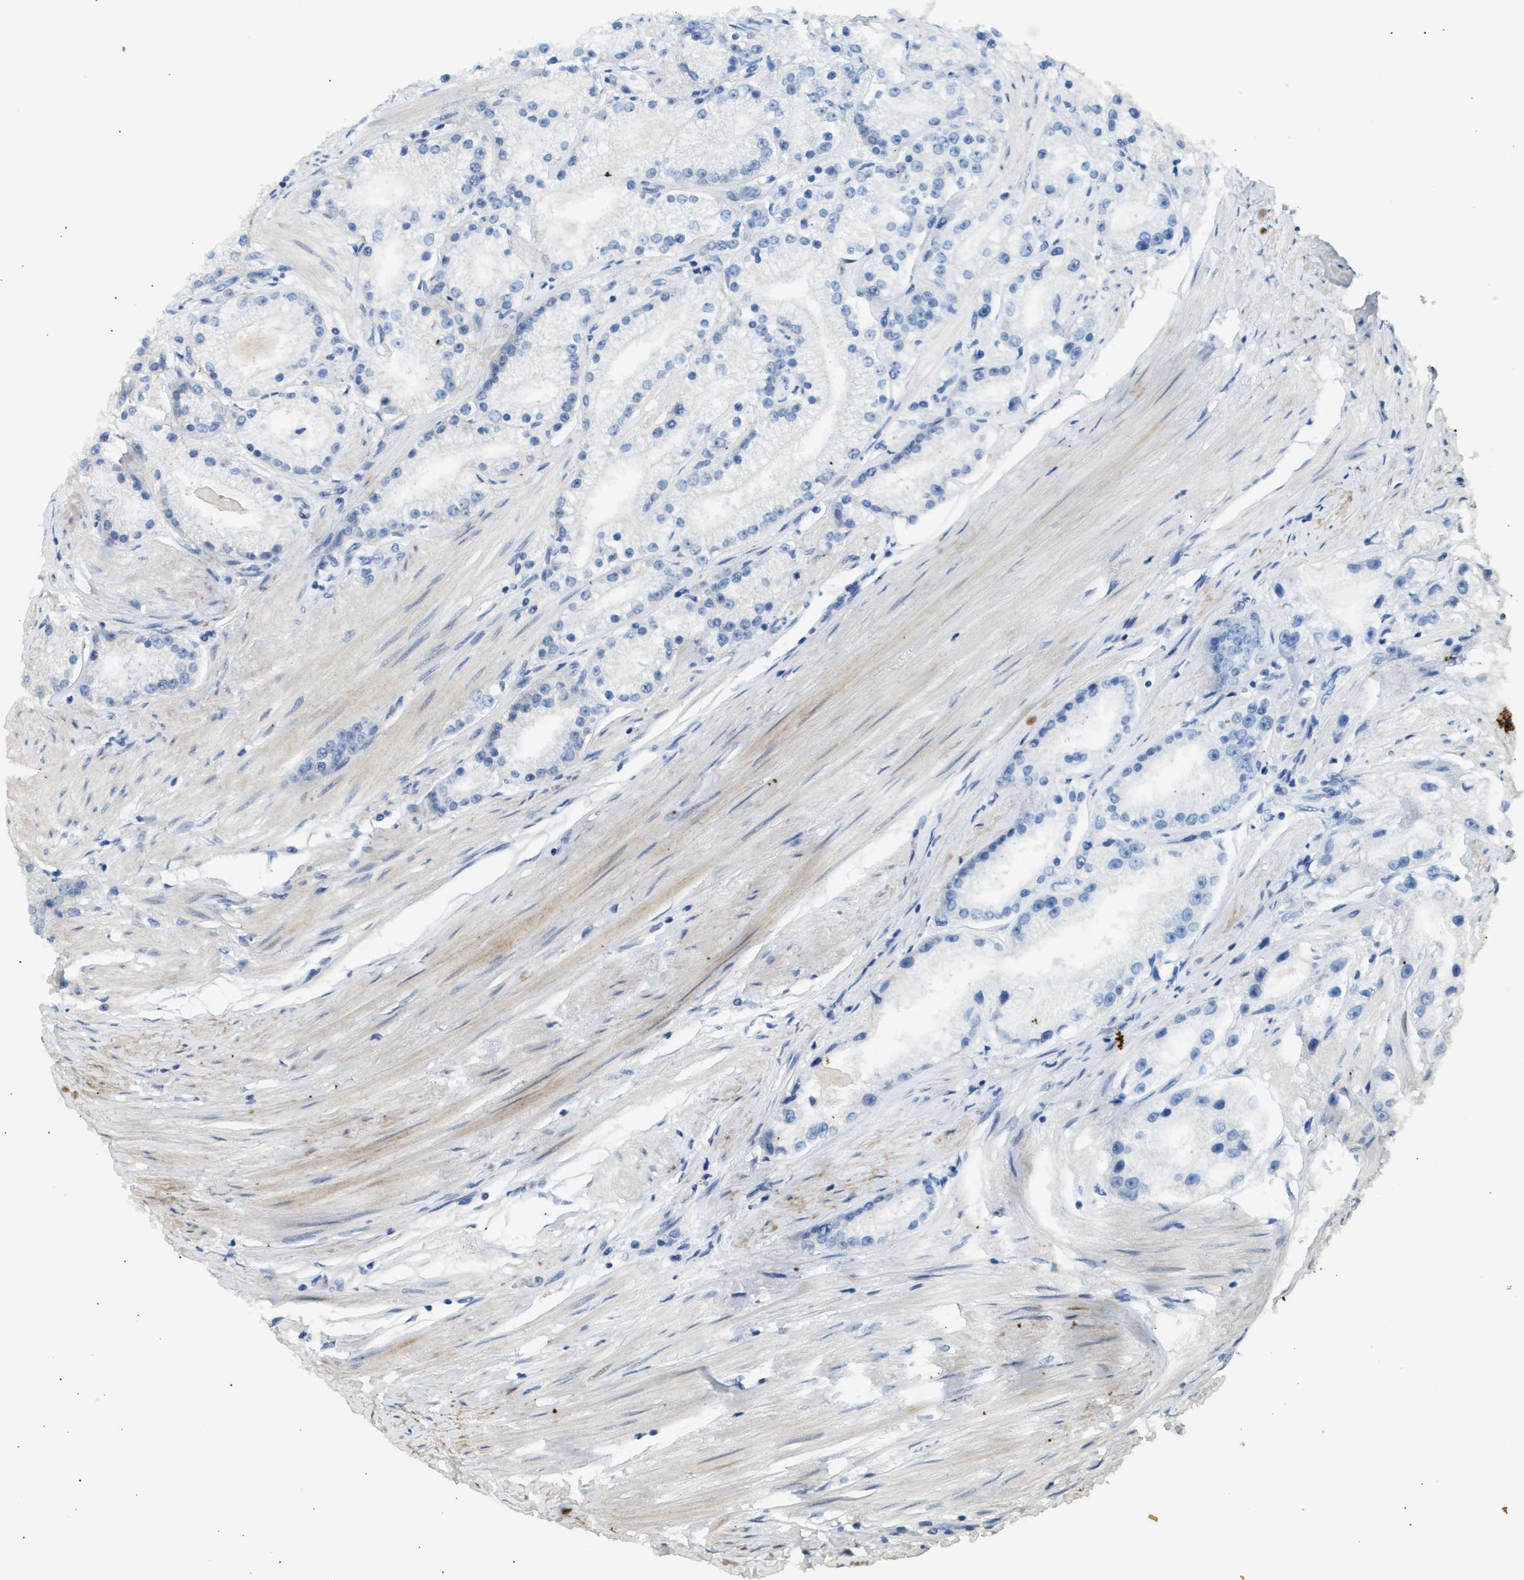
{"staining": {"intensity": "negative", "quantity": "none", "location": "none"}, "tissue": "prostate cancer", "cell_type": "Tumor cells", "image_type": "cancer", "snomed": [{"axis": "morphology", "description": "Adenocarcinoma, Low grade"}, {"axis": "topography", "description": "Prostate"}], "caption": "A photomicrograph of prostate adenocarcinoma (low-grade) stained for a protein reveals no brown staining in tumor cells.", "gene": "ERBB2", "patient": {"sex": "male", "age": 63}}